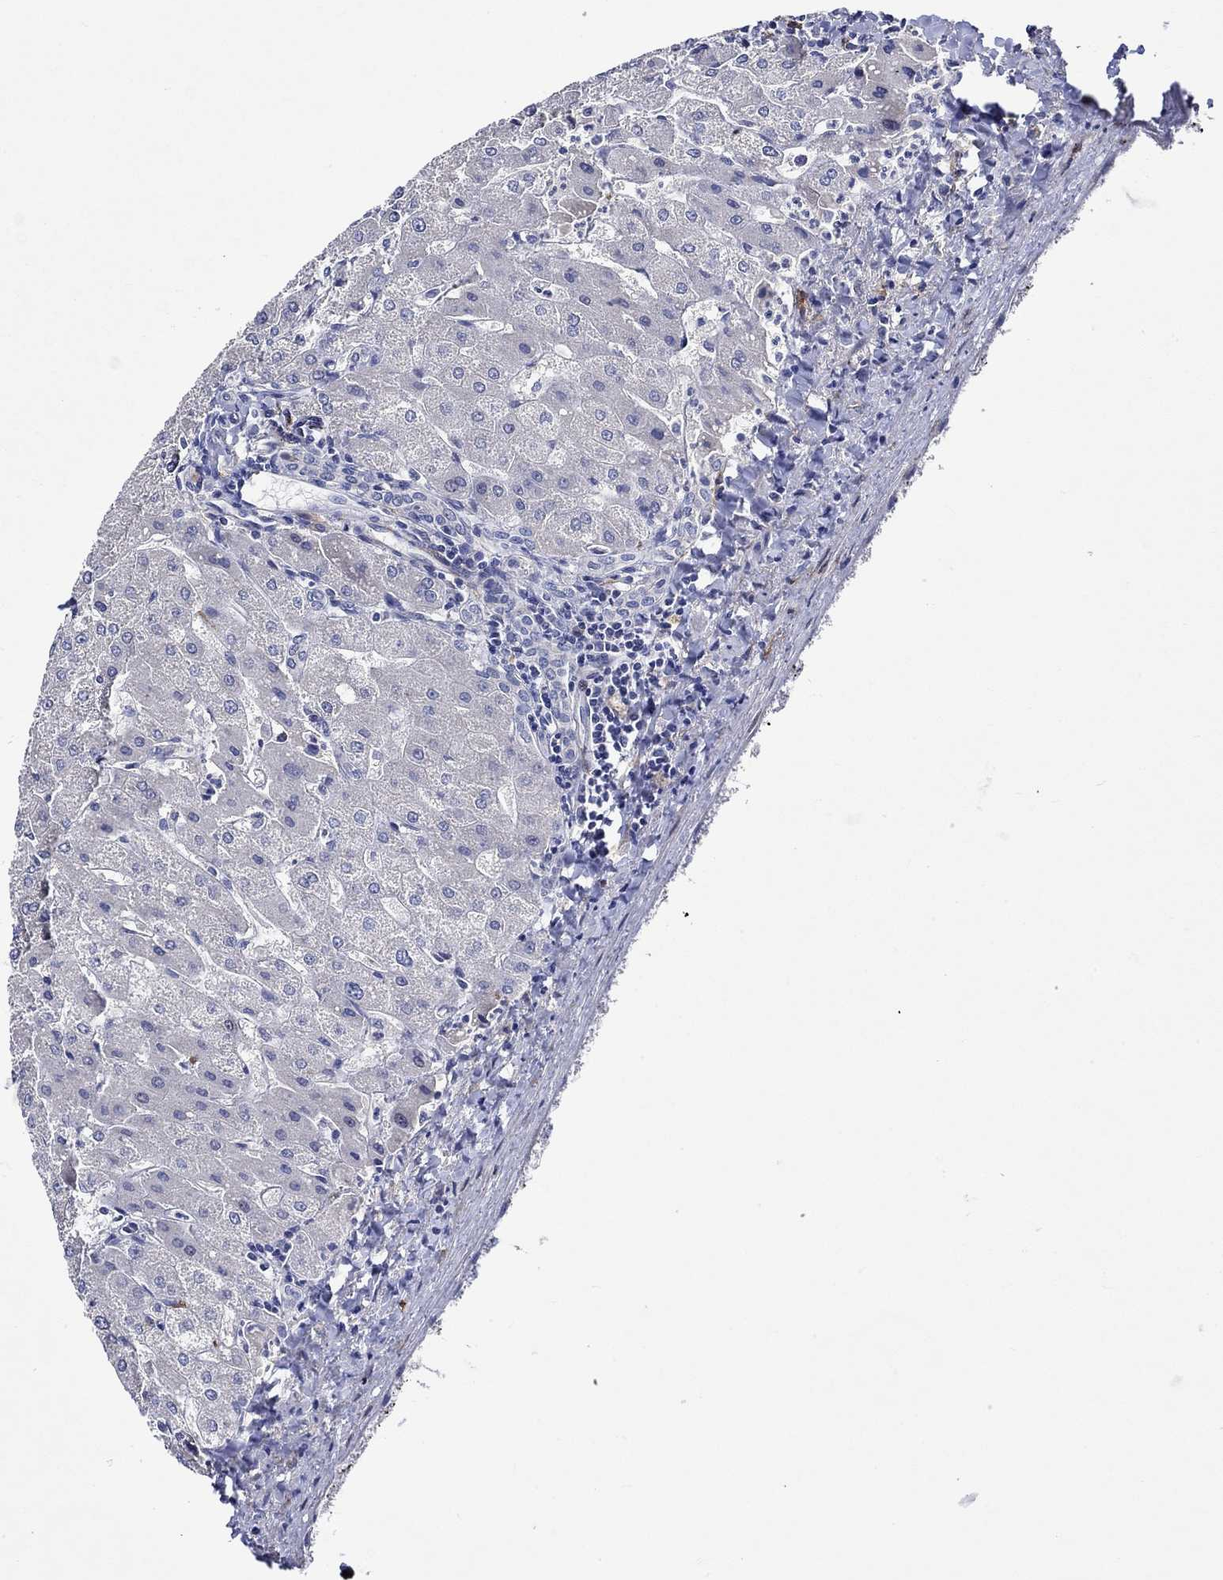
{"staining": {"intensity": "negative", "quantity": "none", "location": "none"}, "tissue": "liver", "cell_type": "Cholangiocytes", "image_type": "normal", "snomed": [{"axis": "morphology", "description": "Normal tissue, NOS"}, {"axis": "topography", "description": "Liver"}], "caption": "Normal liver was stained to show a protein in brown. There is no significant positivity in cholangiocytes. (Brightfield microscopy of DAB IHC at high magnification).", "gene": "CRYAB", "patient": {"sex": "male", "age": 67}}